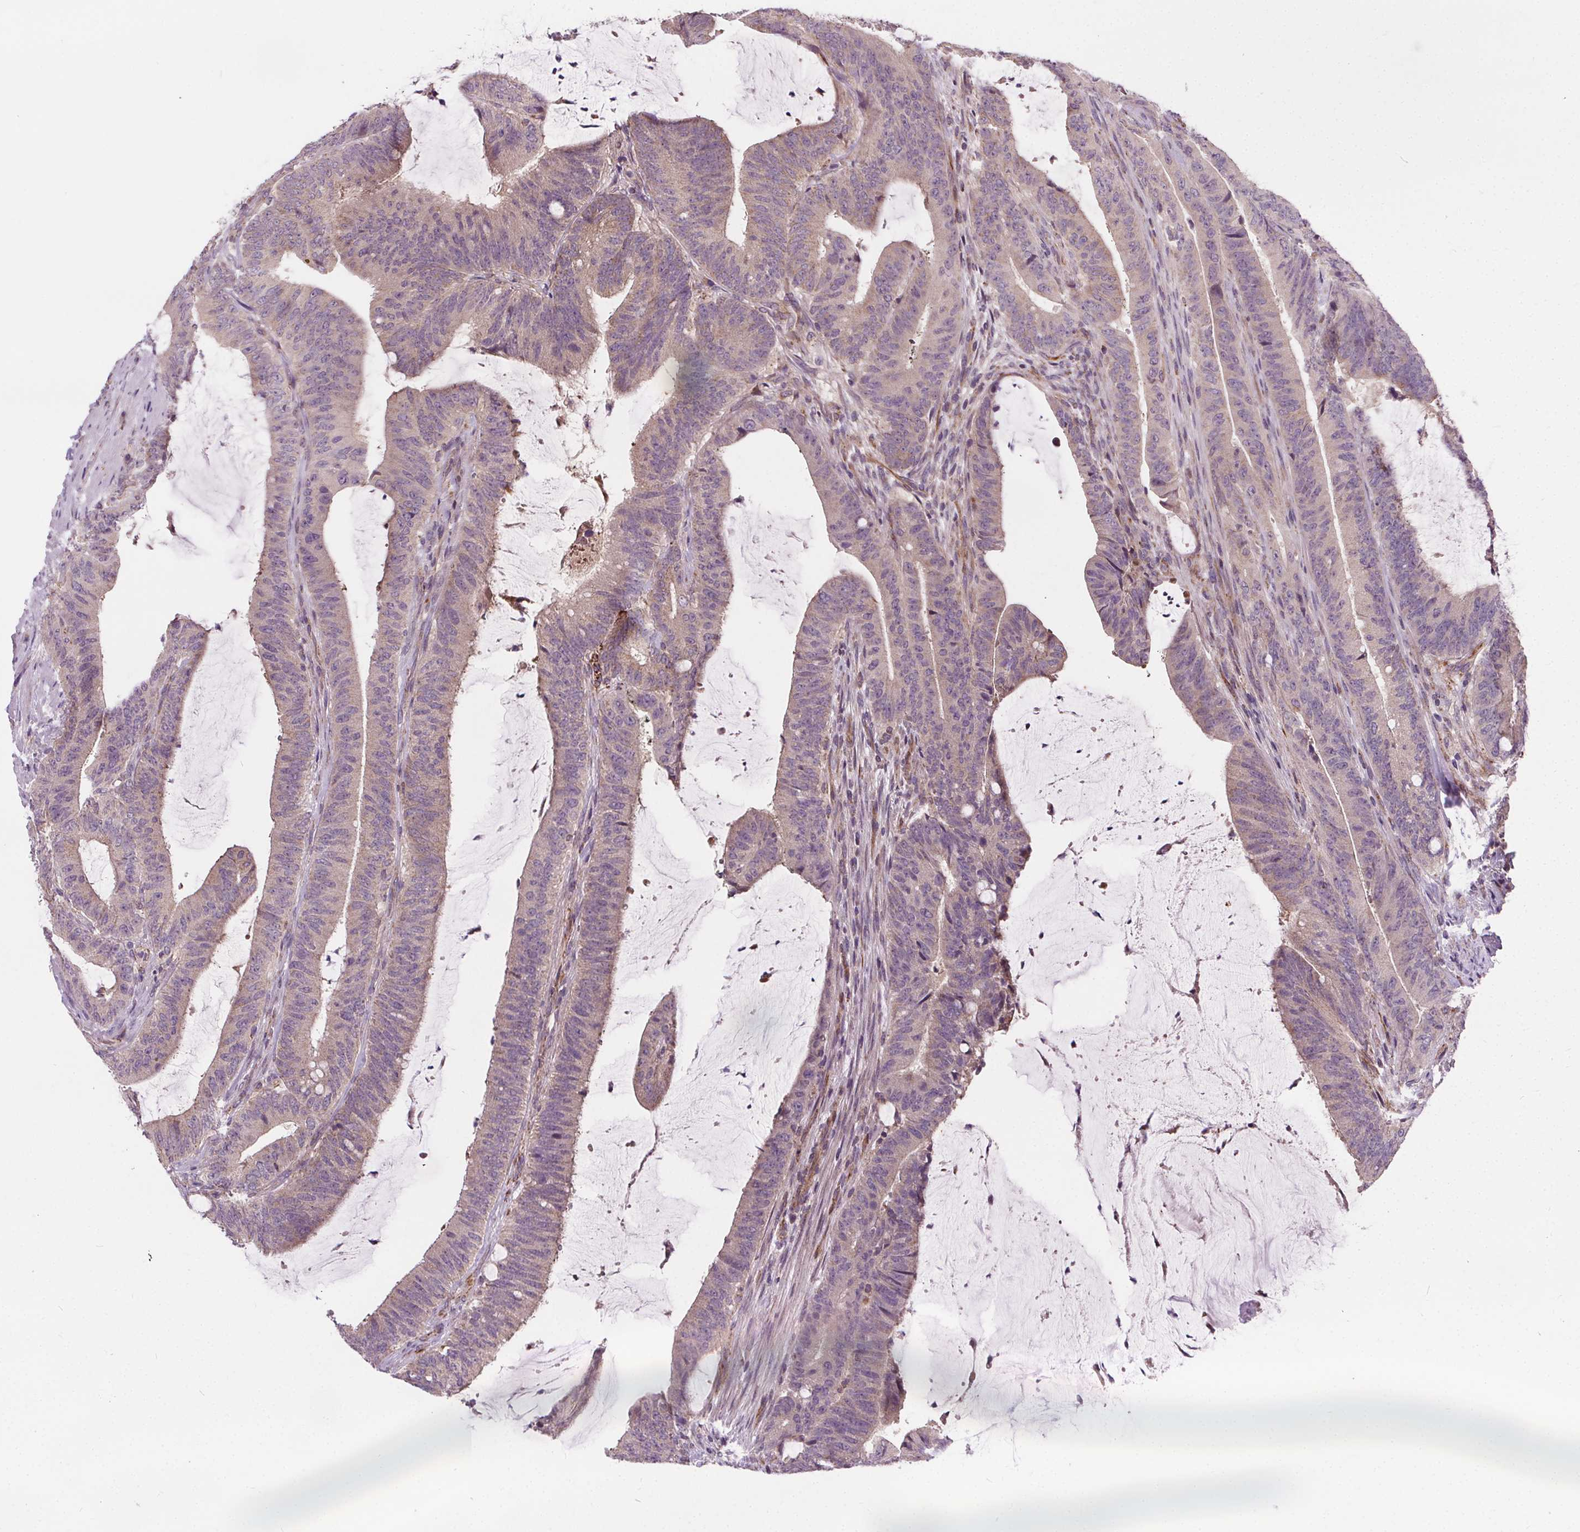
{"staining": {"intensity": "moderate", "quantity": "<25%", "location": "cytoplasmic/membranous"}, "tissue": "colorectal cancer", "cell_type": "Tumor cells", "image_type": "cancer", "snomed": [{"axis": "morphology", "description": "Adenocarcinoma, NOS"}, {"axis": "topography", "description": "Colon"}], "caption": "Protein expression analysis of colorectal cancer shows moderate cytoplasmic/membranous staining in approximately <25% of tumor cells.", "gene": "GOLT1B", "patient": {"sex": "female", "age": 43}}